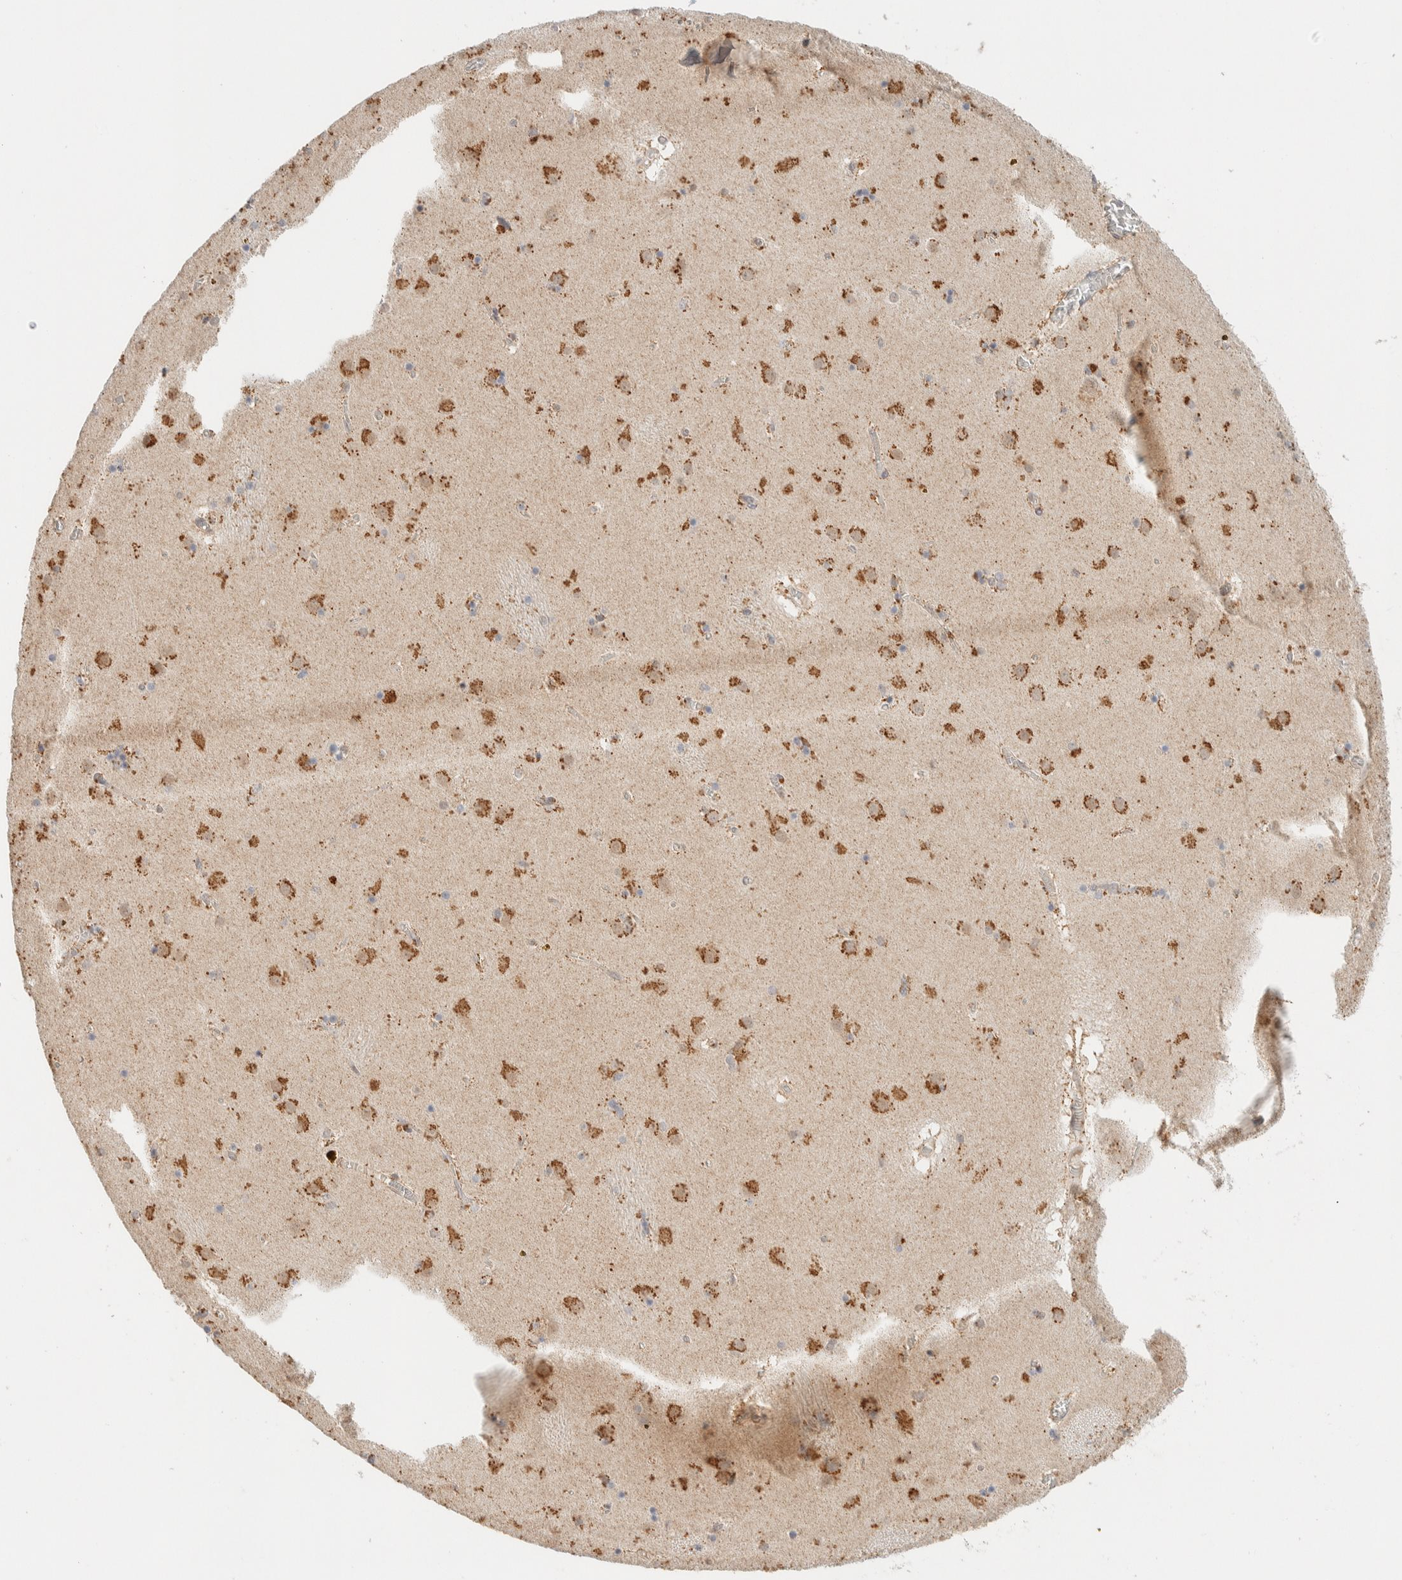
{"staining": {"intensity": "moderate", "quantity": "25%-75%", "location": "cytoplasmic/membranous"}, "tissue": "caudate", "cell_type": "Glial cells", "image_type": "normal", "snomed": [{"axis": "morphology", "description": "Normal tissue, NOS"}, {"axis": "topography", "description": "Lateral ventricle wall"}], "caption": "Immunohistochemistry of unremarkable human caudate displays medium levels of moderate cytoplasmic/membranous staining in about 25%-75% of glial cells. (Brightfield microscopy of DAB IHC at high magnification).", "gene": "MRPL41", "patient": {"sex": "male", "age": 70}}